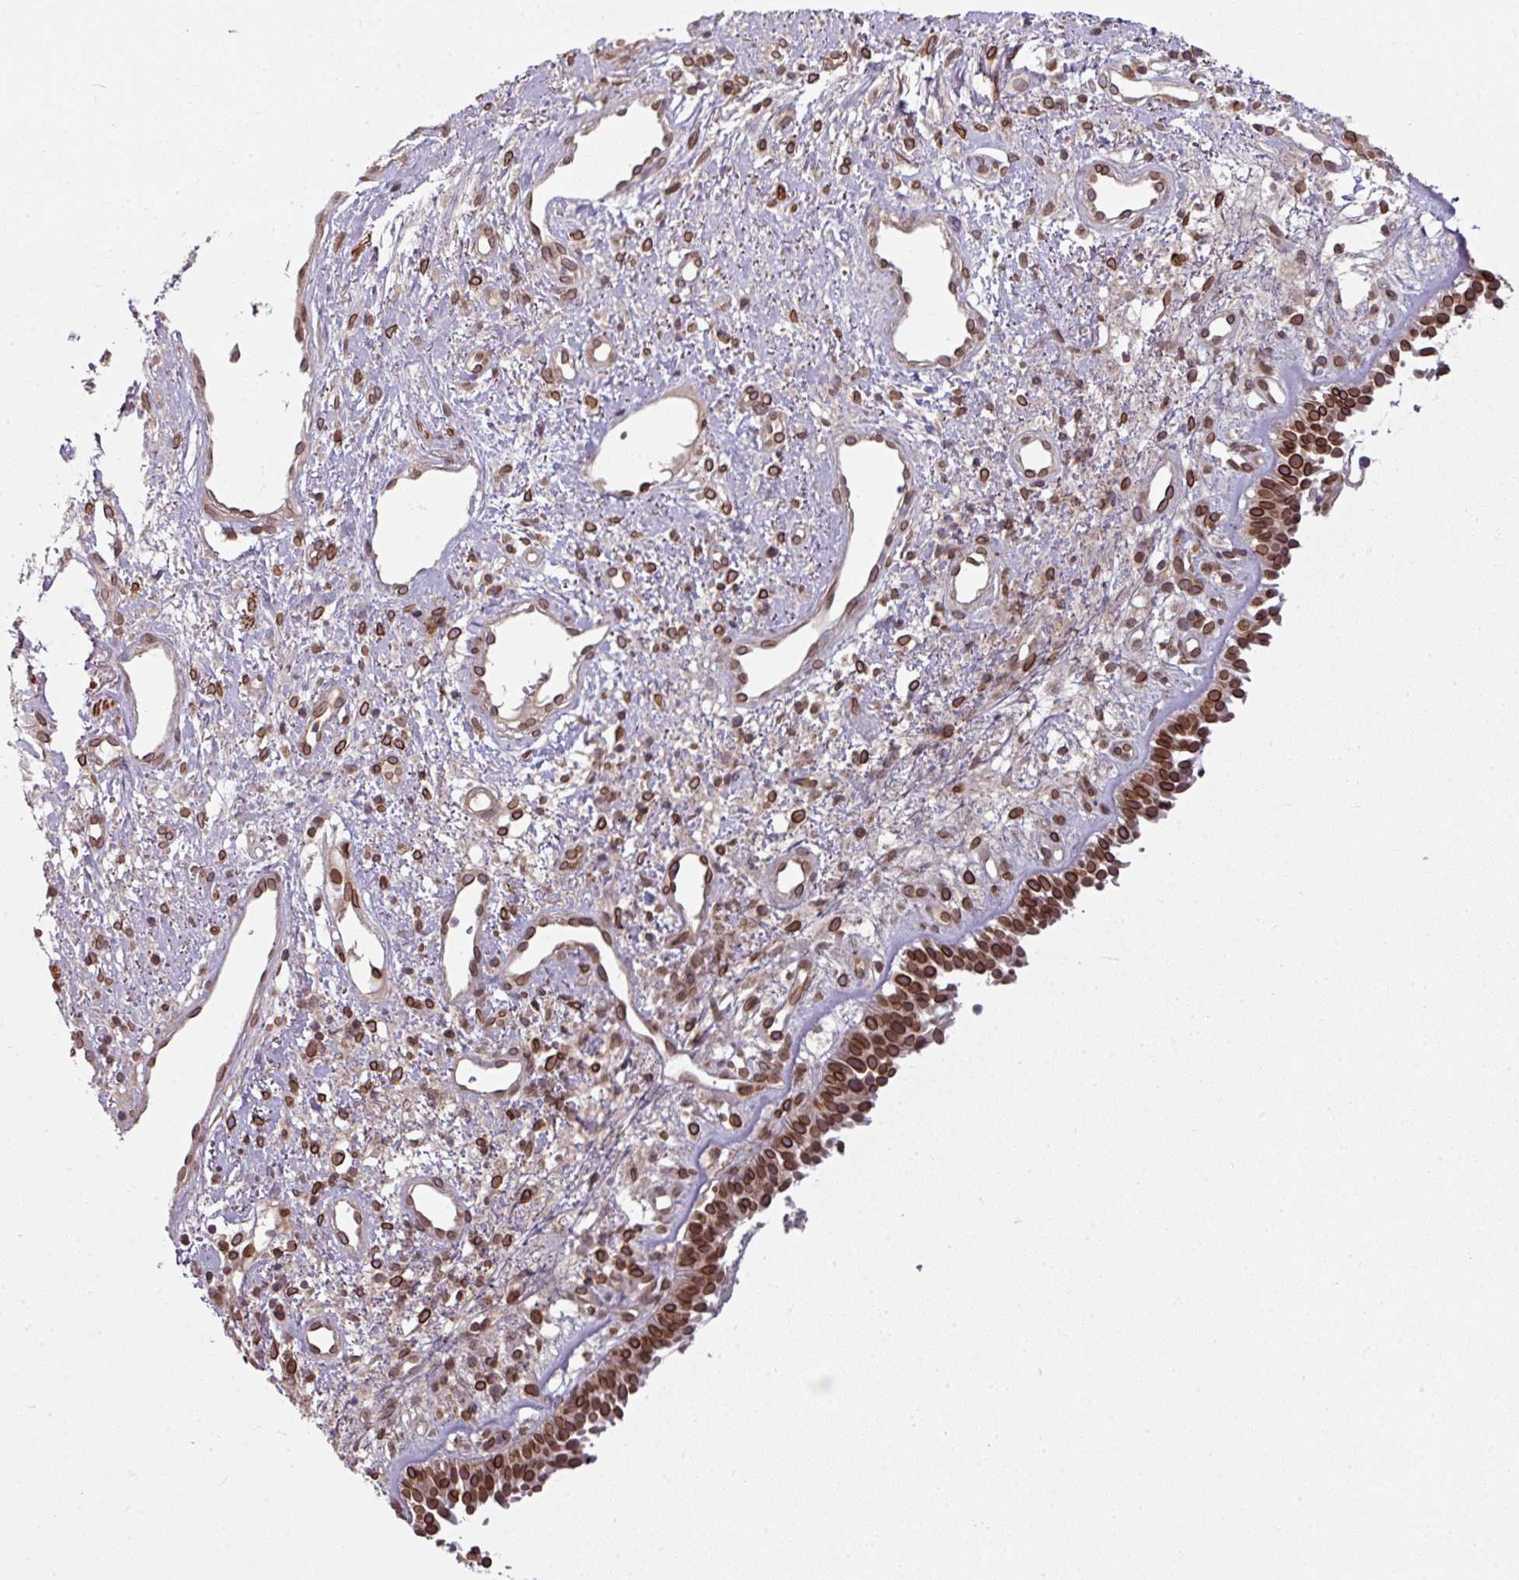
{"staining": {"intensity": "strong", "quantity": ">75%", "location": "cytoplasmic/membranous,nuclear"}, "tissue": "nasopharynx", "cell_type": "Respiratory epithelial cells", "image_type": "normal", "snomed": [{"axis": "morphology", "description": "Normal tissue, NOS"}, {"axis": "topography", "description": "Cartilage tissue"}, {"axis": "topography", "description": "Nasopharynx"}, {"axis": "topography", "description": "Thyroid gland"}], "caption": "About >75% of respiratory epithelial cells in unremarkable nasopharynx display strong cytoplasmic/membranous,nuclear protein staining as visualized by brown immunohistochemical staining.", "gene": "RANGAP1", "patient": {"sex": "male", "age": 63}}